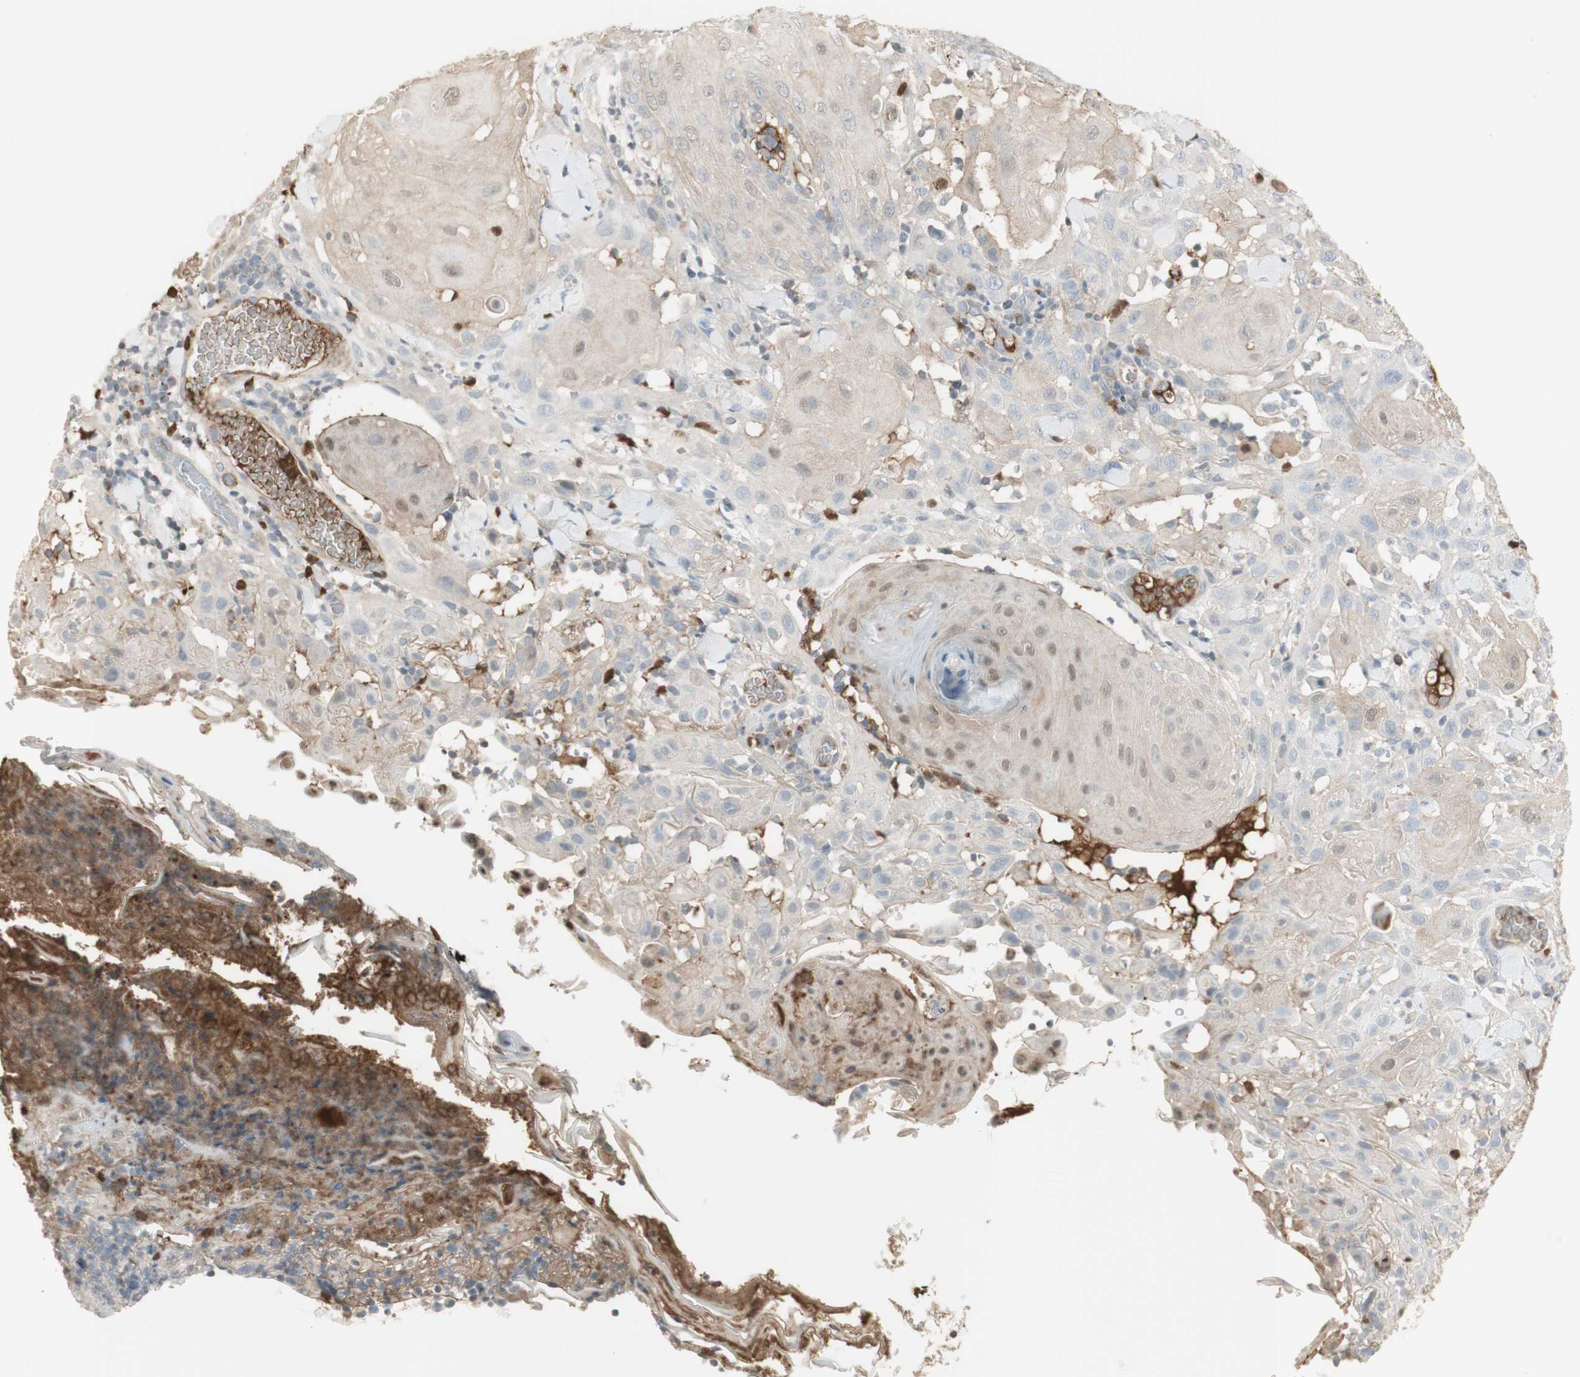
{"staining": {"intensity": "weak", "quantity": "<25%", "location": "cytoplasmic/membranous,nuclear"}, "tissue": "skin cancer", "cell_type": "Tumor cells", "image_type": "cancer", "snomed": [{"axis": "morphology", "description": "Squamous cell carcinoma, NOS"}, {"axis": "topography", "description": "Skin"}], "caption": "Immunohistochemical staining of human skin squamous cell carcinoma displays no significant positivity in tumor cells.", "gene": "NID1", "patient": {"sex": "male", "age": 24}}